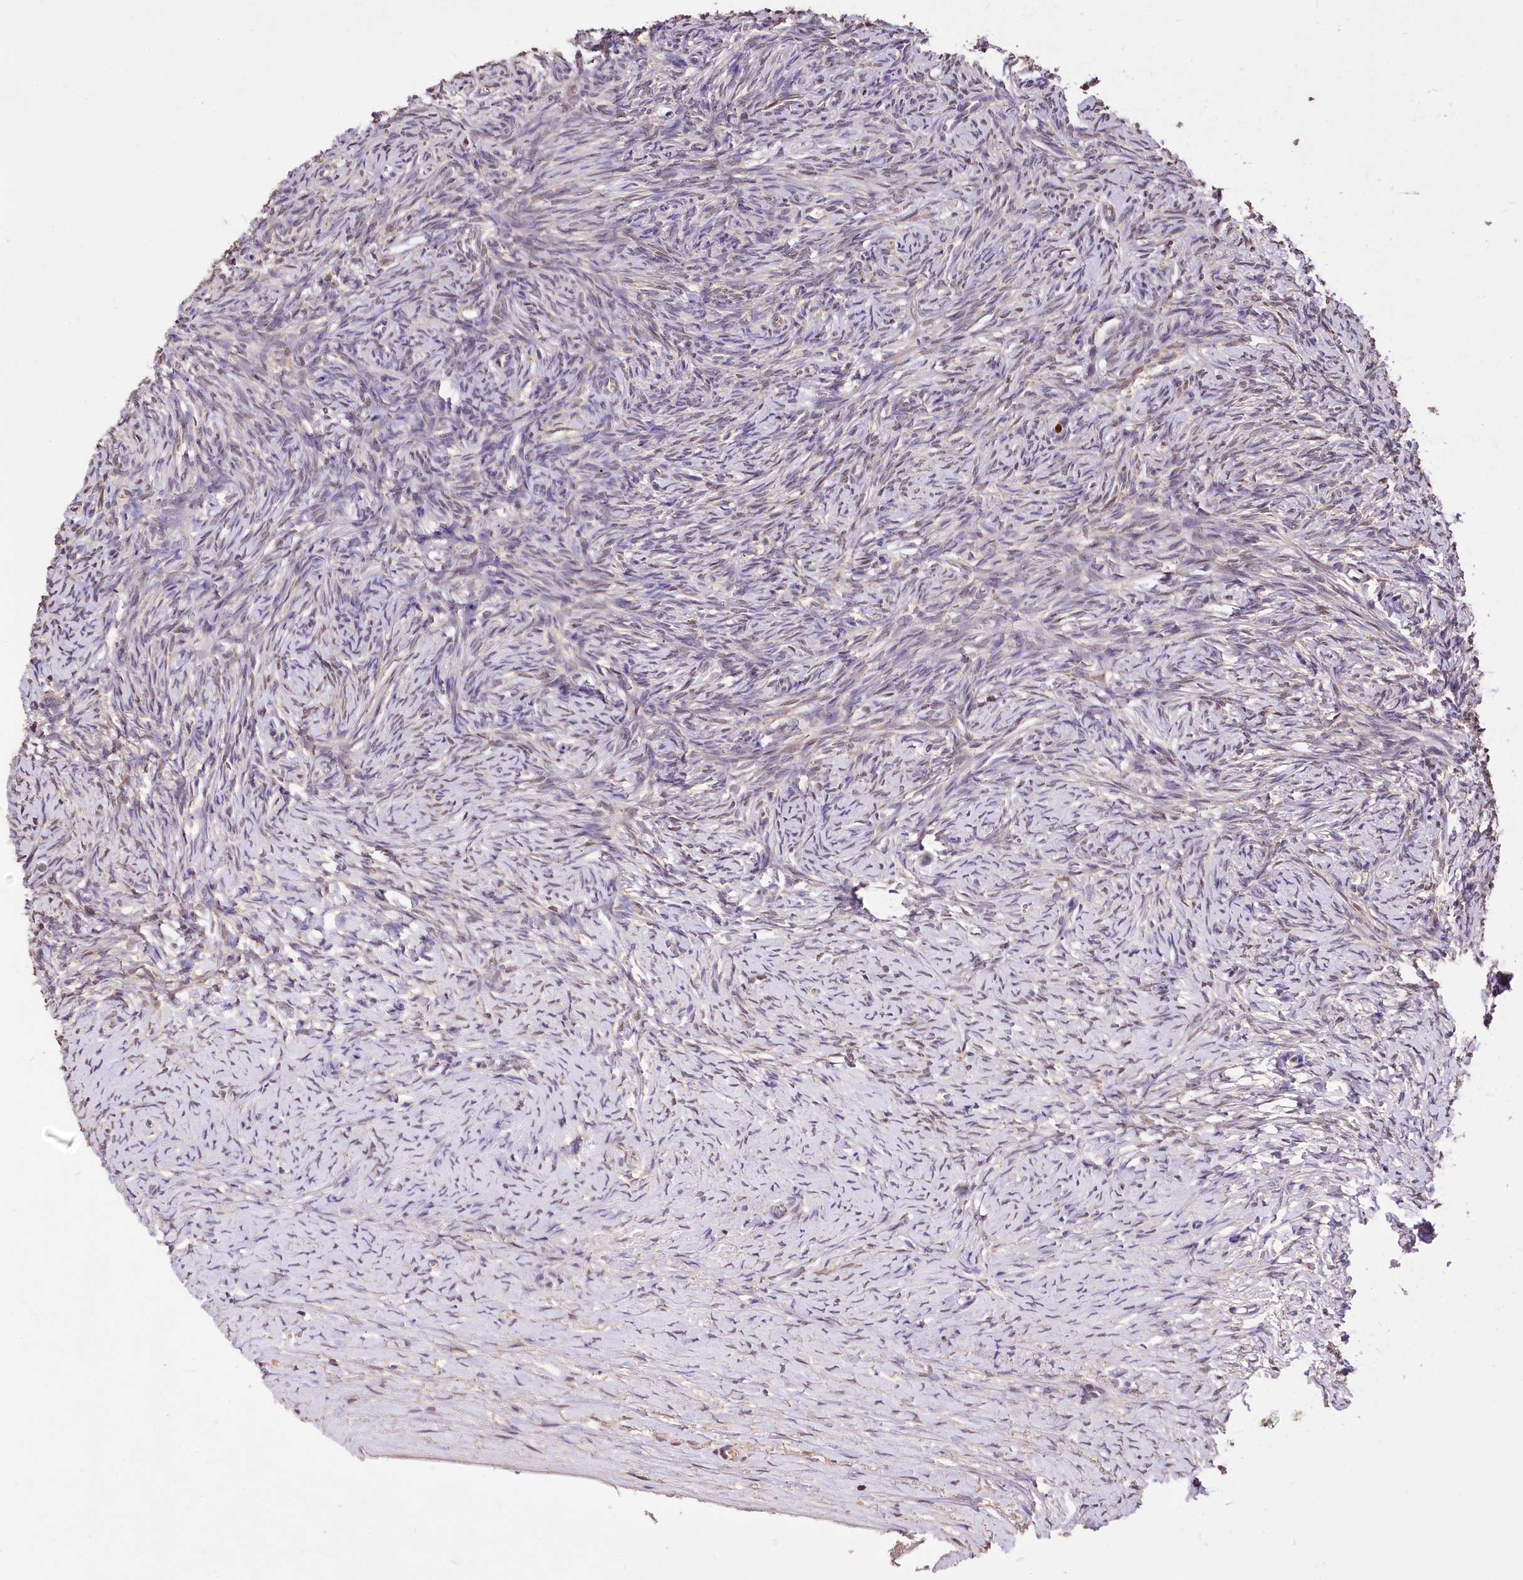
{"staining": {"intensity": "negative", "quantity": "none", "location": "none"}, "tissue": "ovary", "cell_type": "Ovarian stroma cells", "image_type": "normal", "snomed": [{"axis": "morphology", "description": "Normal tissue, NOS"}, {"axis": "morphology", "description": "Developmental malformation"}, {"axis": "topography", "description": "Ovary"}], "caption": "Unremarkable ovary was stained to show a protein in brown. There is no significant staining in ovarian stroma cells. The staining was performed using DAB to visualize the protein expression in brown, while the nuclei were stained in blue with hematoxylin (Magnification: 20x).", "gene": "SERGEF", "patient": {"sex": "female", "age": 39}}